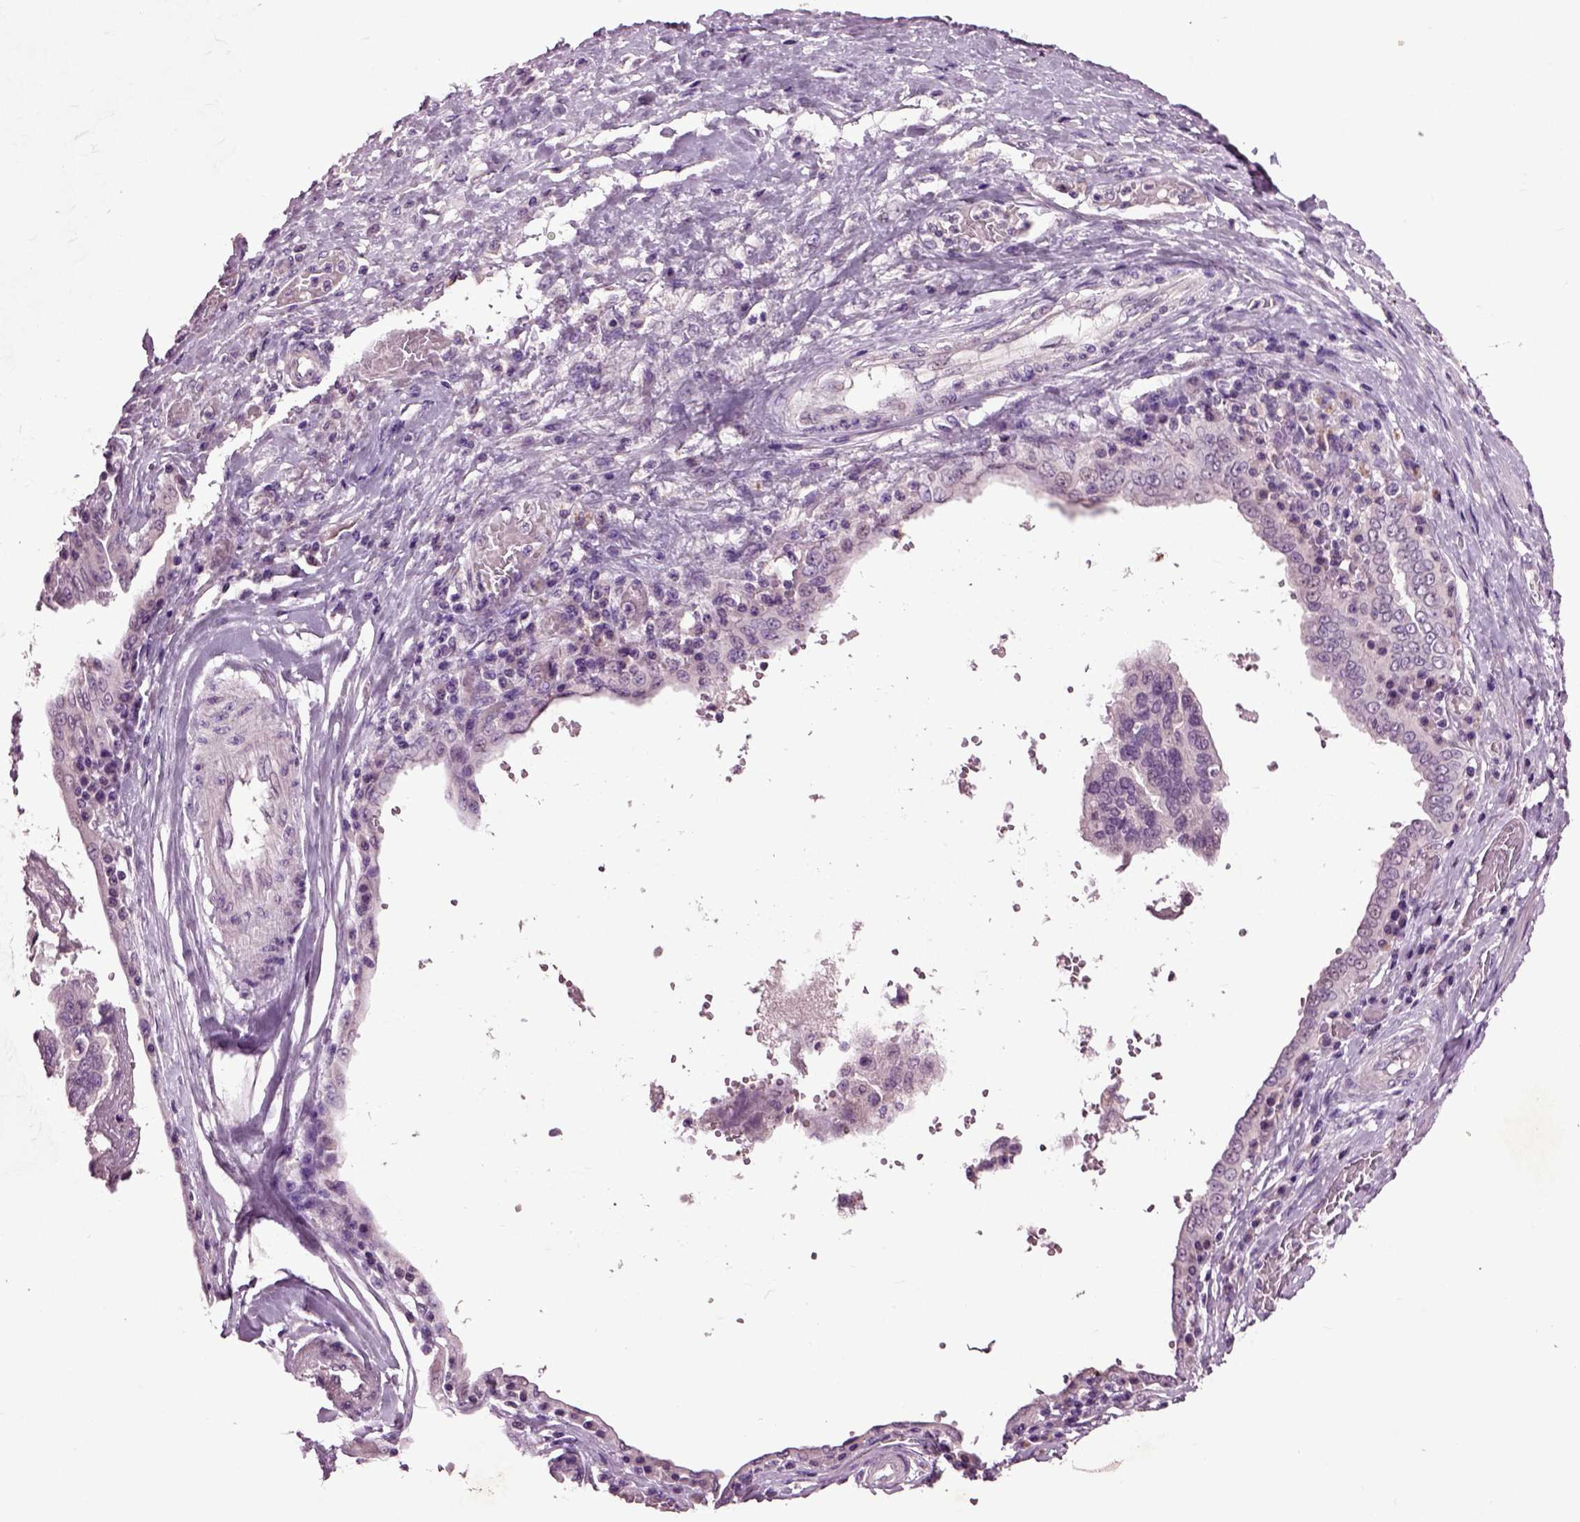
{"staining": {"intensity": "negative", "quantity": "none", "location": "none"}, "tissue": "ovarian cancer", "cell_type": "Tumor cells", "image_type": "cancer", "snomed": [{"axis": "morphology", "description": "Cystadenocarcinoma, serous, NOS"}, {"axis": "topography", "description": "Ovary"}], "caption": "High power microscopy micrograph of an immunohistochemistry (IHC) micrograph of serous cystadenocarcinoma (ovarian), revealing no significant staining in tumor cells.", "gene": "CRHR1", "patient": {"sex": "female", "age": 79}}